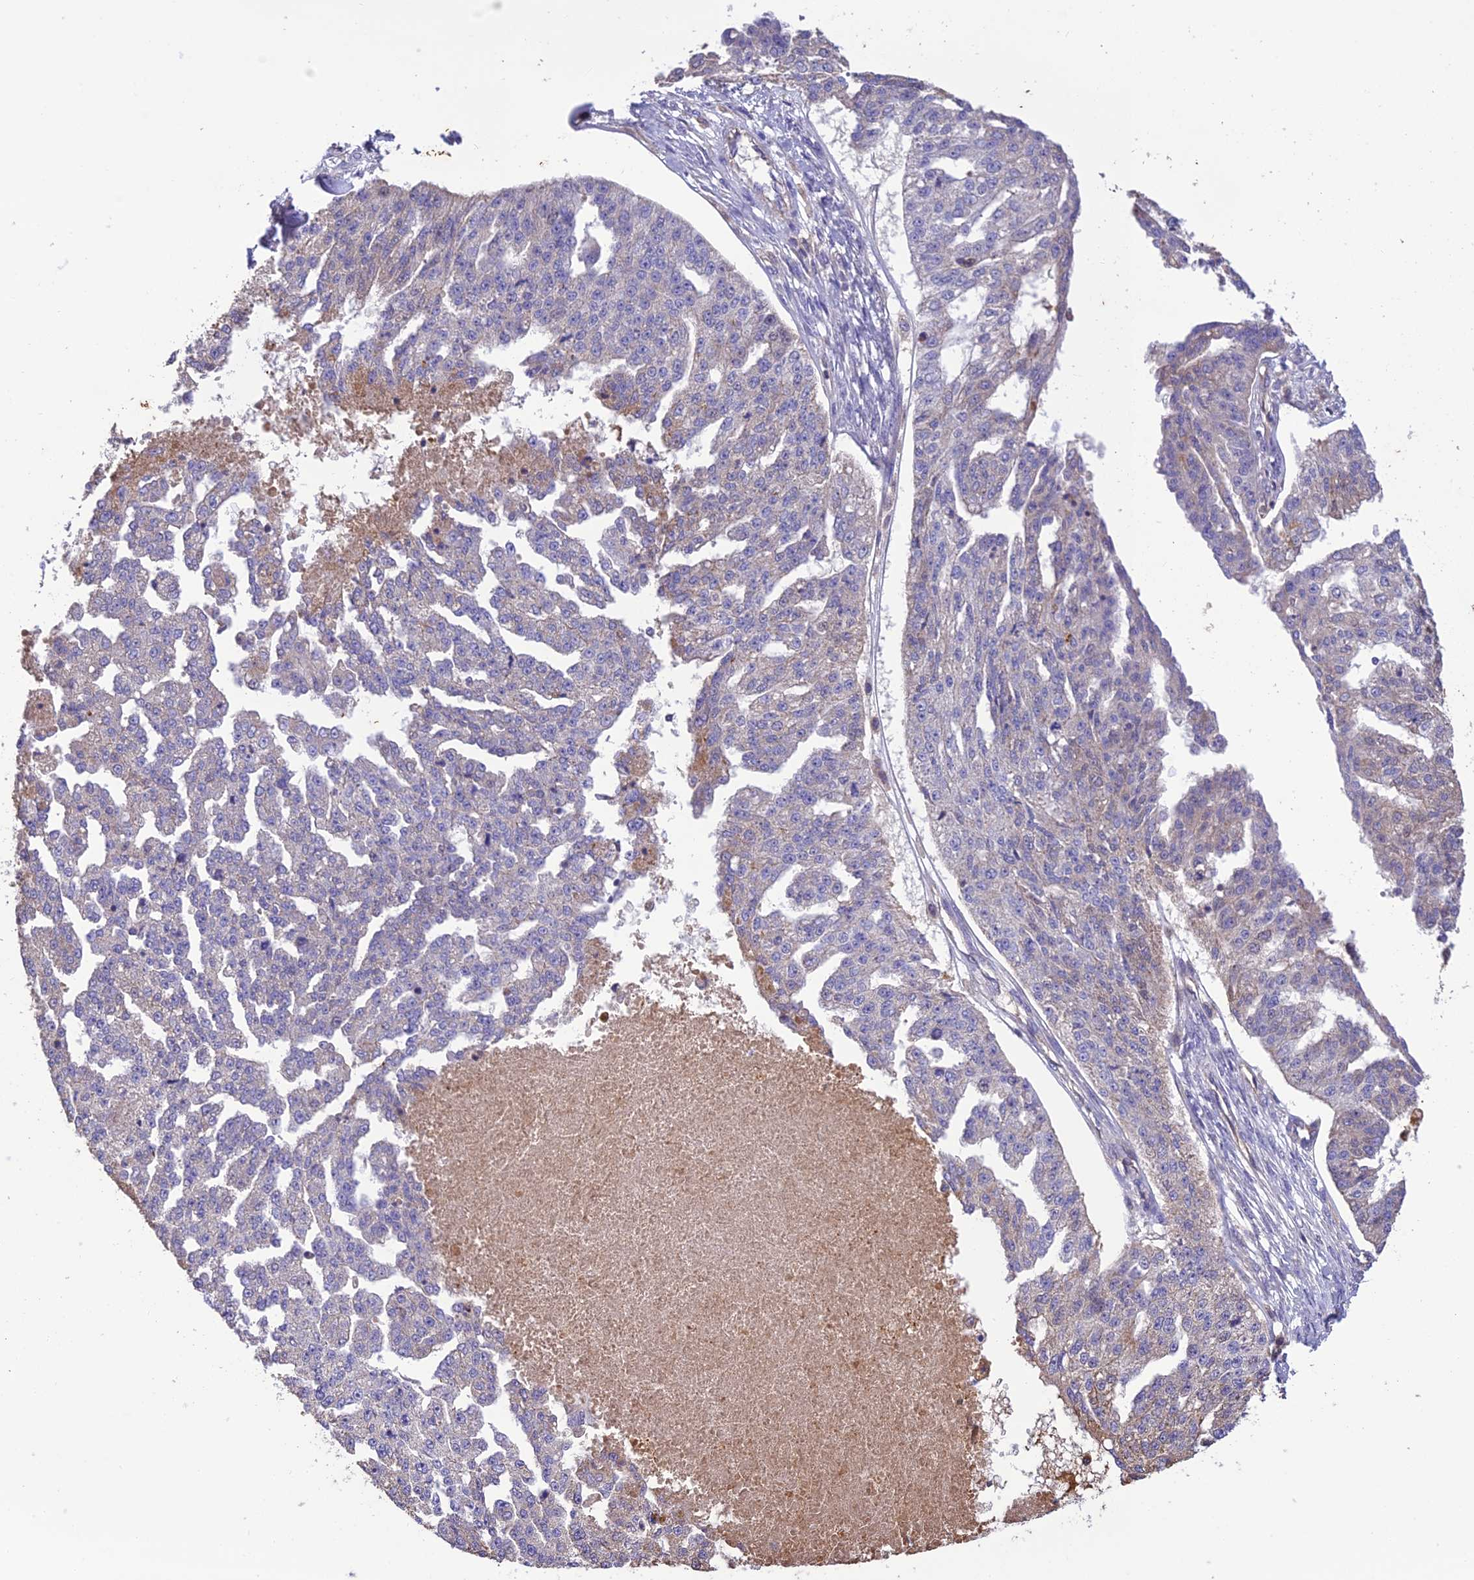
{"staining": {"intensity": "negative", "quantity": "none", "location": "none"}, "tissue": "ovarian cancer", "cell_type": "Tumor cells", "image_type": "cancer", "snomed": [{"axis": "morphology", "description": "Cystadenocarcinoma, serous, NOS"}, {"axis": "topography", "description": "Ovary"}], "caption": "IHC histopathology image of neoplastic tissue: human ovarian serous cystadenocarcinoma stained with DAB exhibits no significant protein expression in tumor cells.", "gene": "MIOS", "patient": {"sex": "female", "age": 58}}